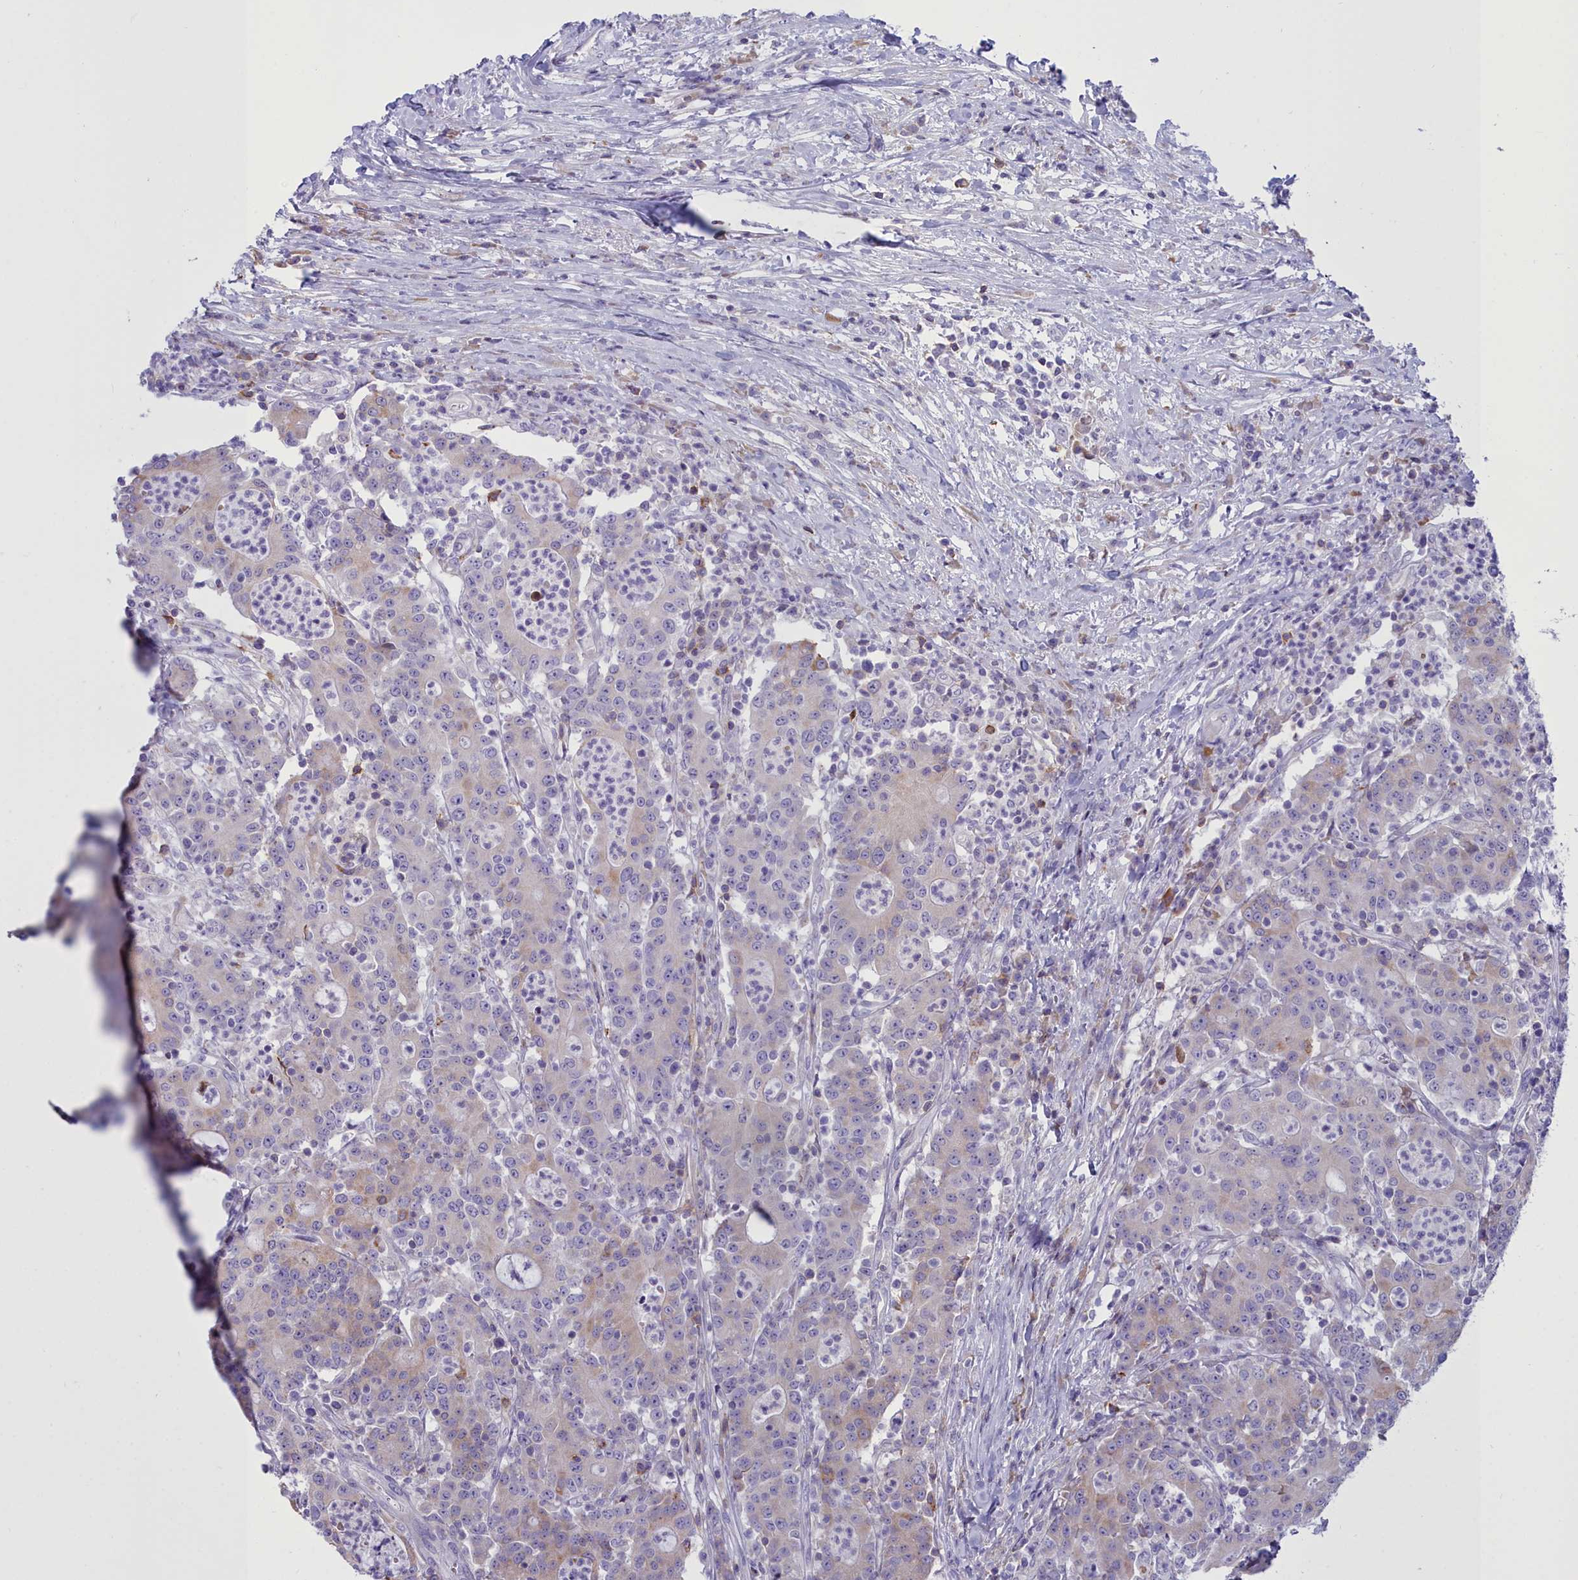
{"staining": {"intensity": "weak", "quantity": "<25%", "location": "cytoplasmic/membranous"}, "tissue": "colorectal cancer", "cell_type": "Tumor cells", "image_type": "cancer", "snomed": [{"axis": "morphology", "description": "Adenocarcinoma, NOS"}, {"axis": "topography", "description": "Colon"}], "caption": "Tumor cells are negative for brown protein staining in colorectal cancer.", "gene": "CD5", "patient": {"sex": "male", "age": 83}}